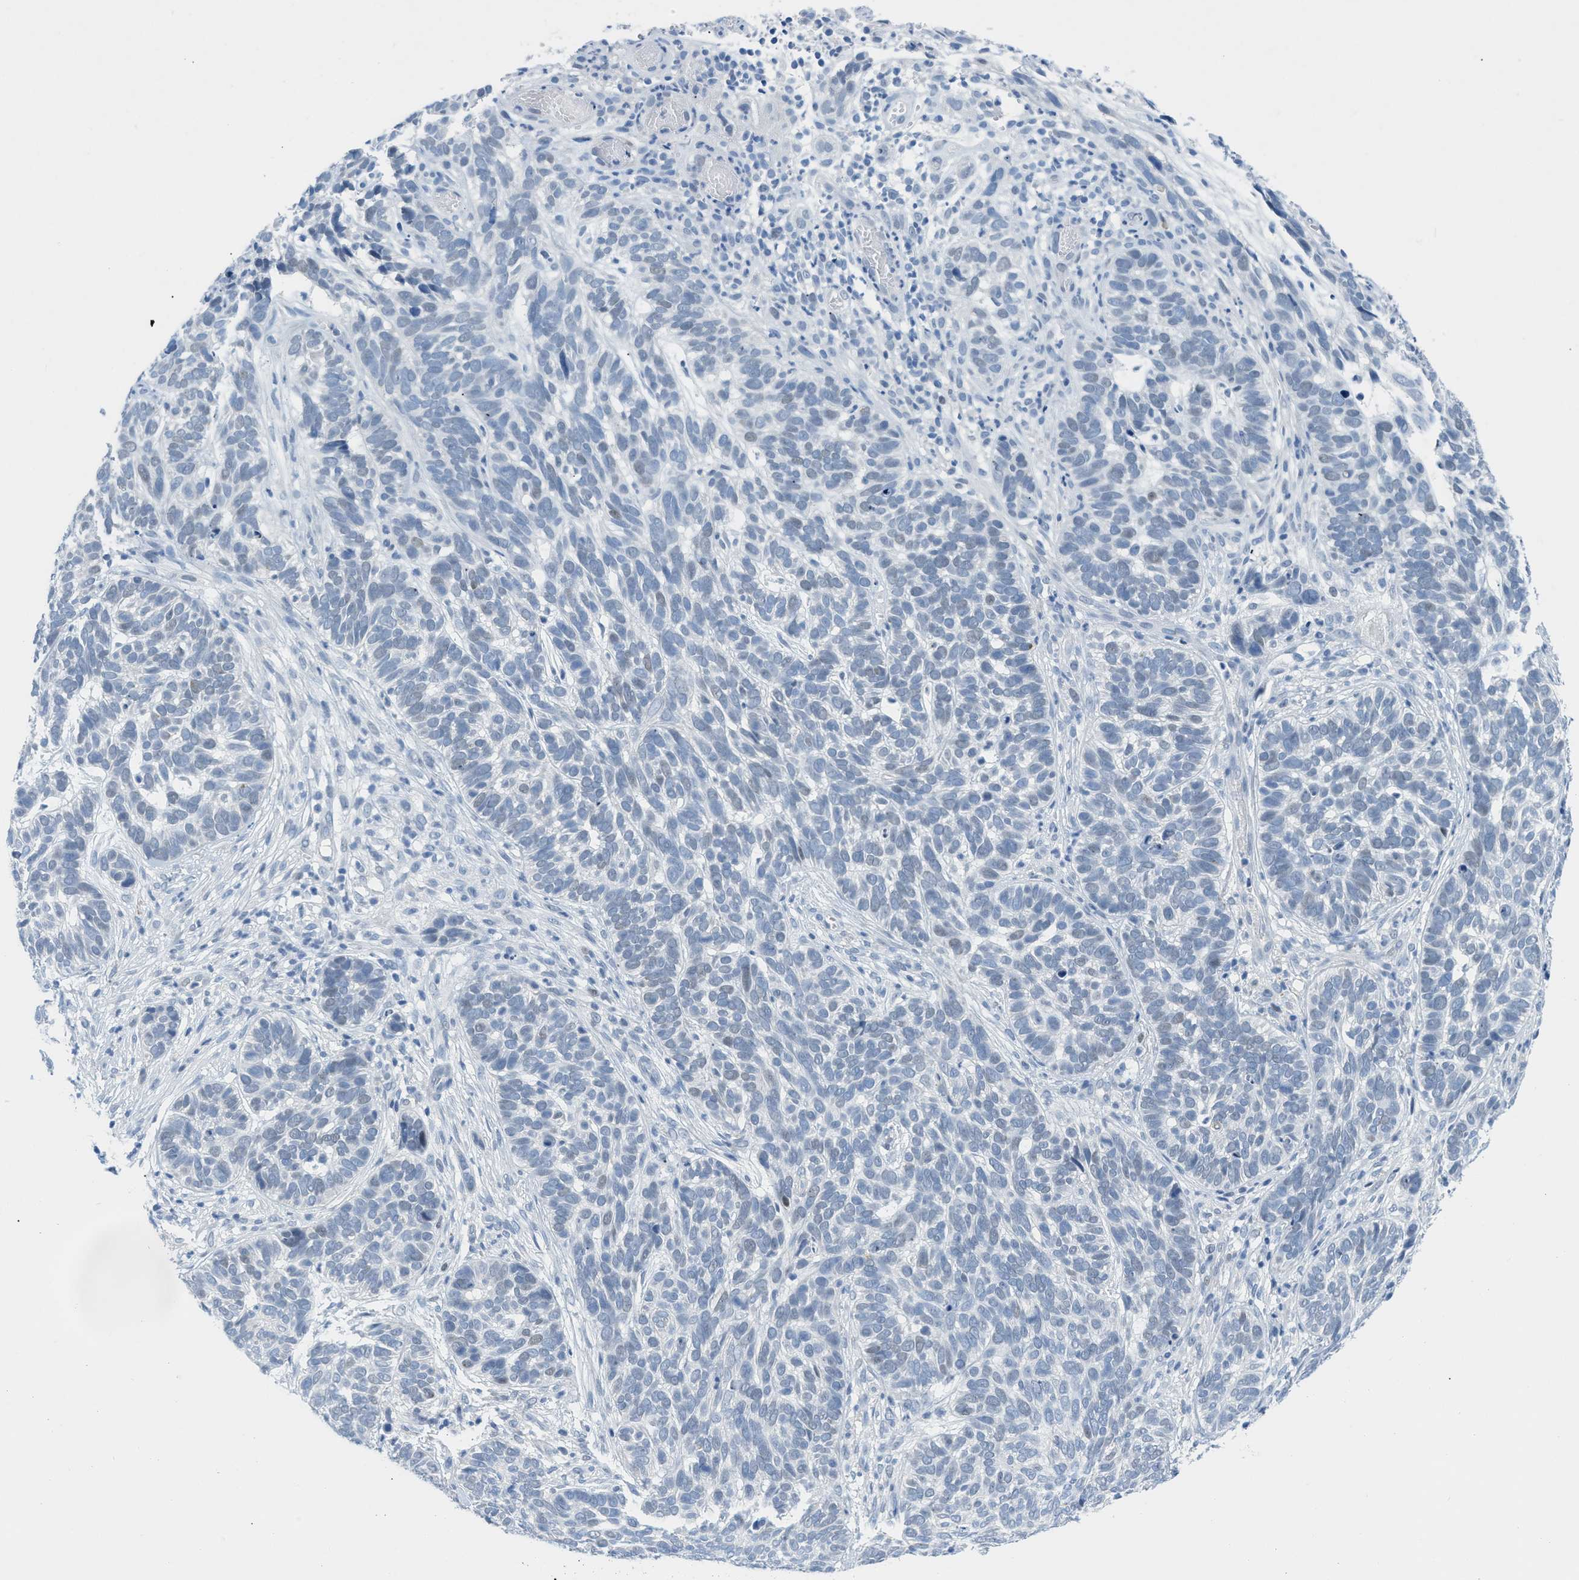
{"staining": {"intensity": "negative", "quantity": "none", "location": "none"}, "tissue": "skin cancer", "cell_type": "Tumor cells", "image_type": "cancer", "snomed": [{"axis": "morphology", "description": "Basal cell carcinoma"}, {"axis": "topography", "description": "Skin"}], "caption": "The histopathology image shows no staining of tumor cells in basal cell carcinoma (skin). (Brightfield microscopy of DAB (3,3'-diaminobenzidine) IHC at high magnification).", "gene": "HSF2", "patient": {"sex": "male", "age": 87}}